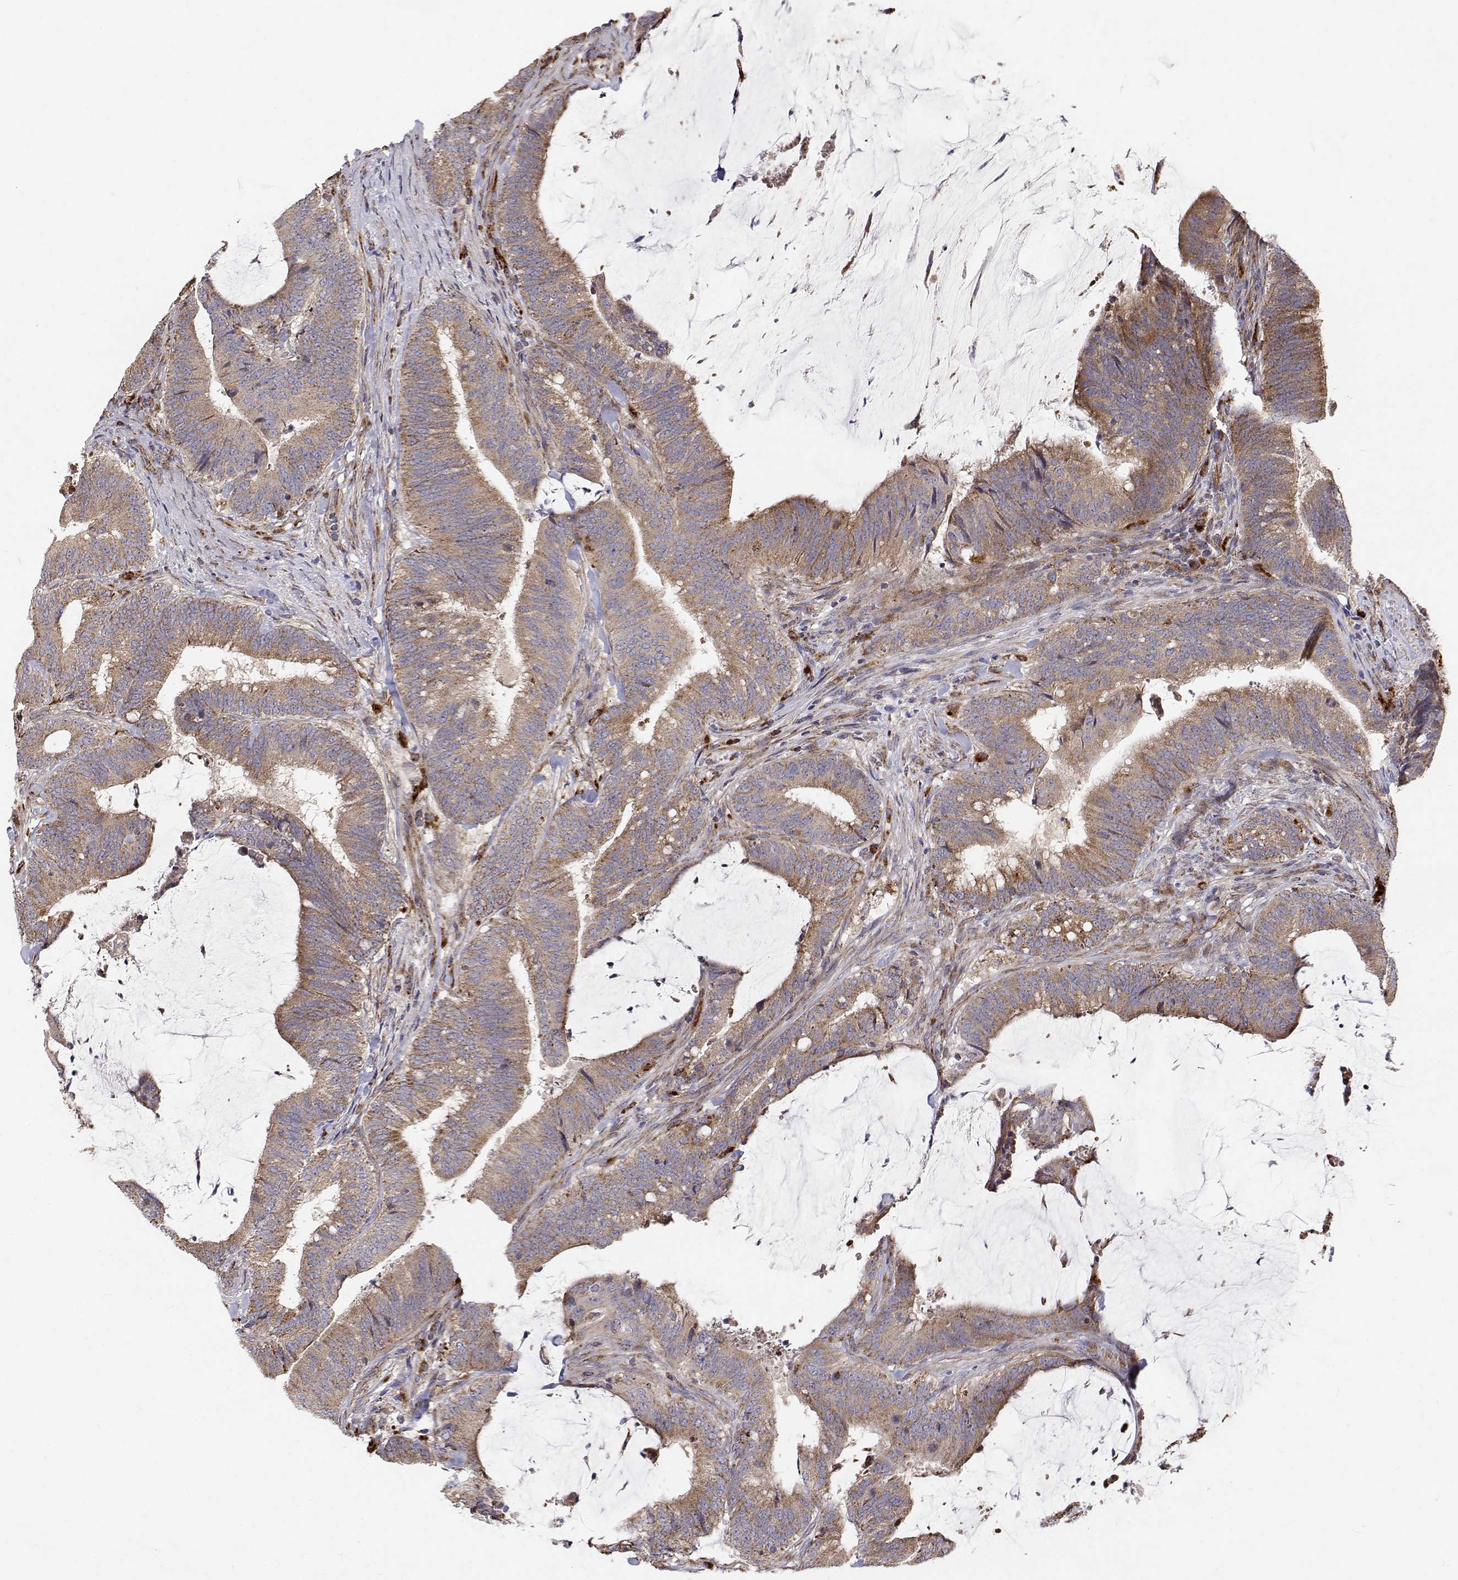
{"staining": {"intensity": "moderate", "quantity": ">75%", "location": "cytoplasmic/membranous"}, "tissue": "colorectal cancer", "cell_type": "Tumor cells", "image_type": "cancer", "snomed": [{"axis": "morphology", "description": "Adenocarcinoma, NOS"}, {"axis": "topography", "description": "Colon"}], "caption": "An immunohistochemistry histopathology image of neoplastic tissue is shown. Protein staining in brown highlights moderate cytoplasmic/membranous positivity in adenocarcinoma (colorectal) within tumor cells.", "gene": "SPICE1", "patient": {"sex": "female", "age": 43}}